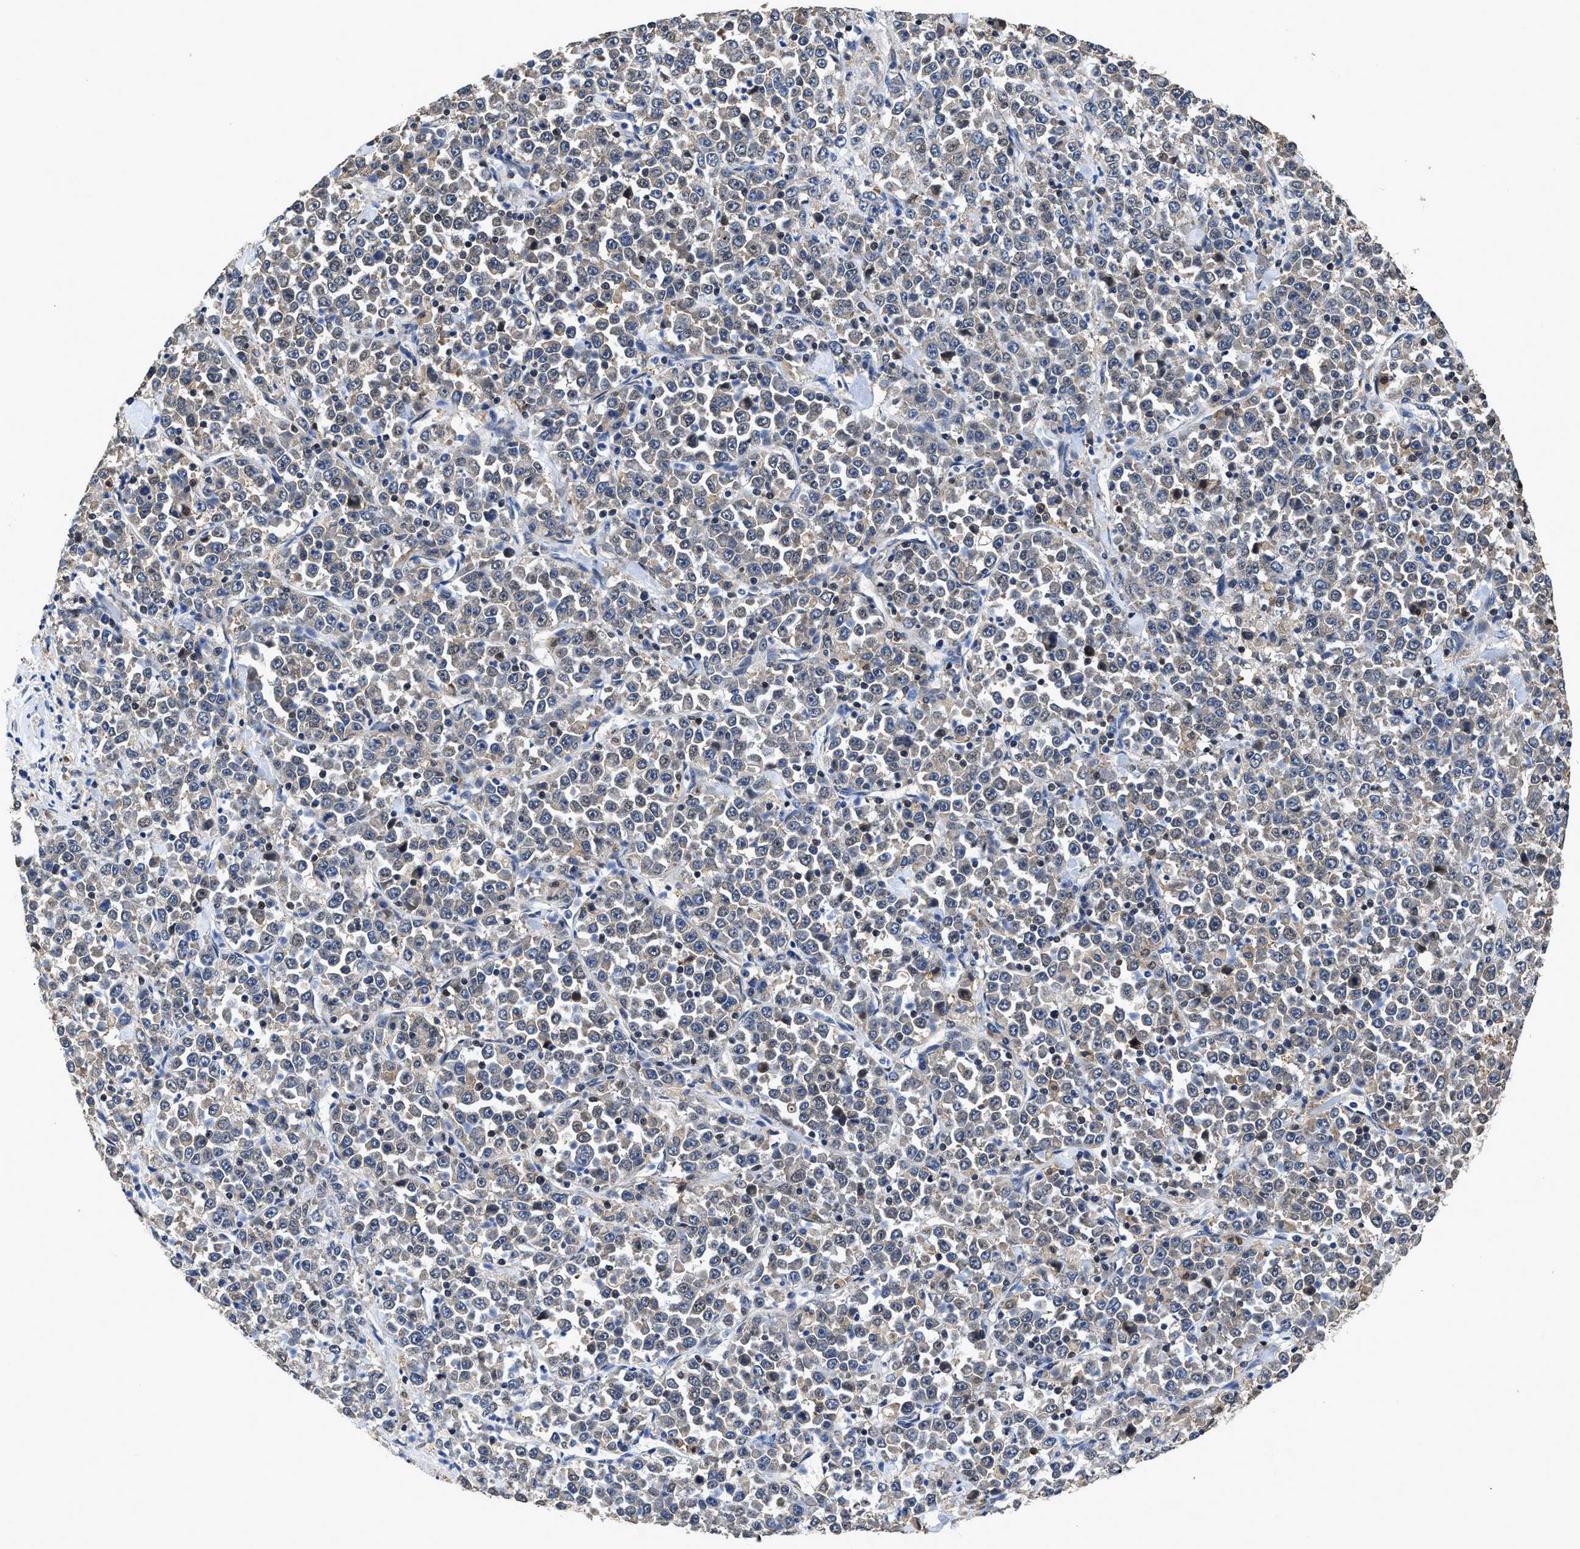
{"staining": {"intensity": "weak", "quantity": "<25%", "location": "cytoplasmic/membranous"}, "tissue": "stomach cancer", "cell_type": "Tumor cells", "image_type": "cancer", "snomed": [{"axis": "morphology", "description": "Normal tissue, NOS"}, {"axis": "morphology", "description": "Adenocarcinoma, NOS"}, {"axis": "topography", "description": "Stomach, upper"}, {"axis": "topography", "description": "Stomach"}], "caption": "There is no significant staining in tumor cells of stomach cancer.", "gene": "RGS10", "patient": {"sex": "male", "age": 59}}